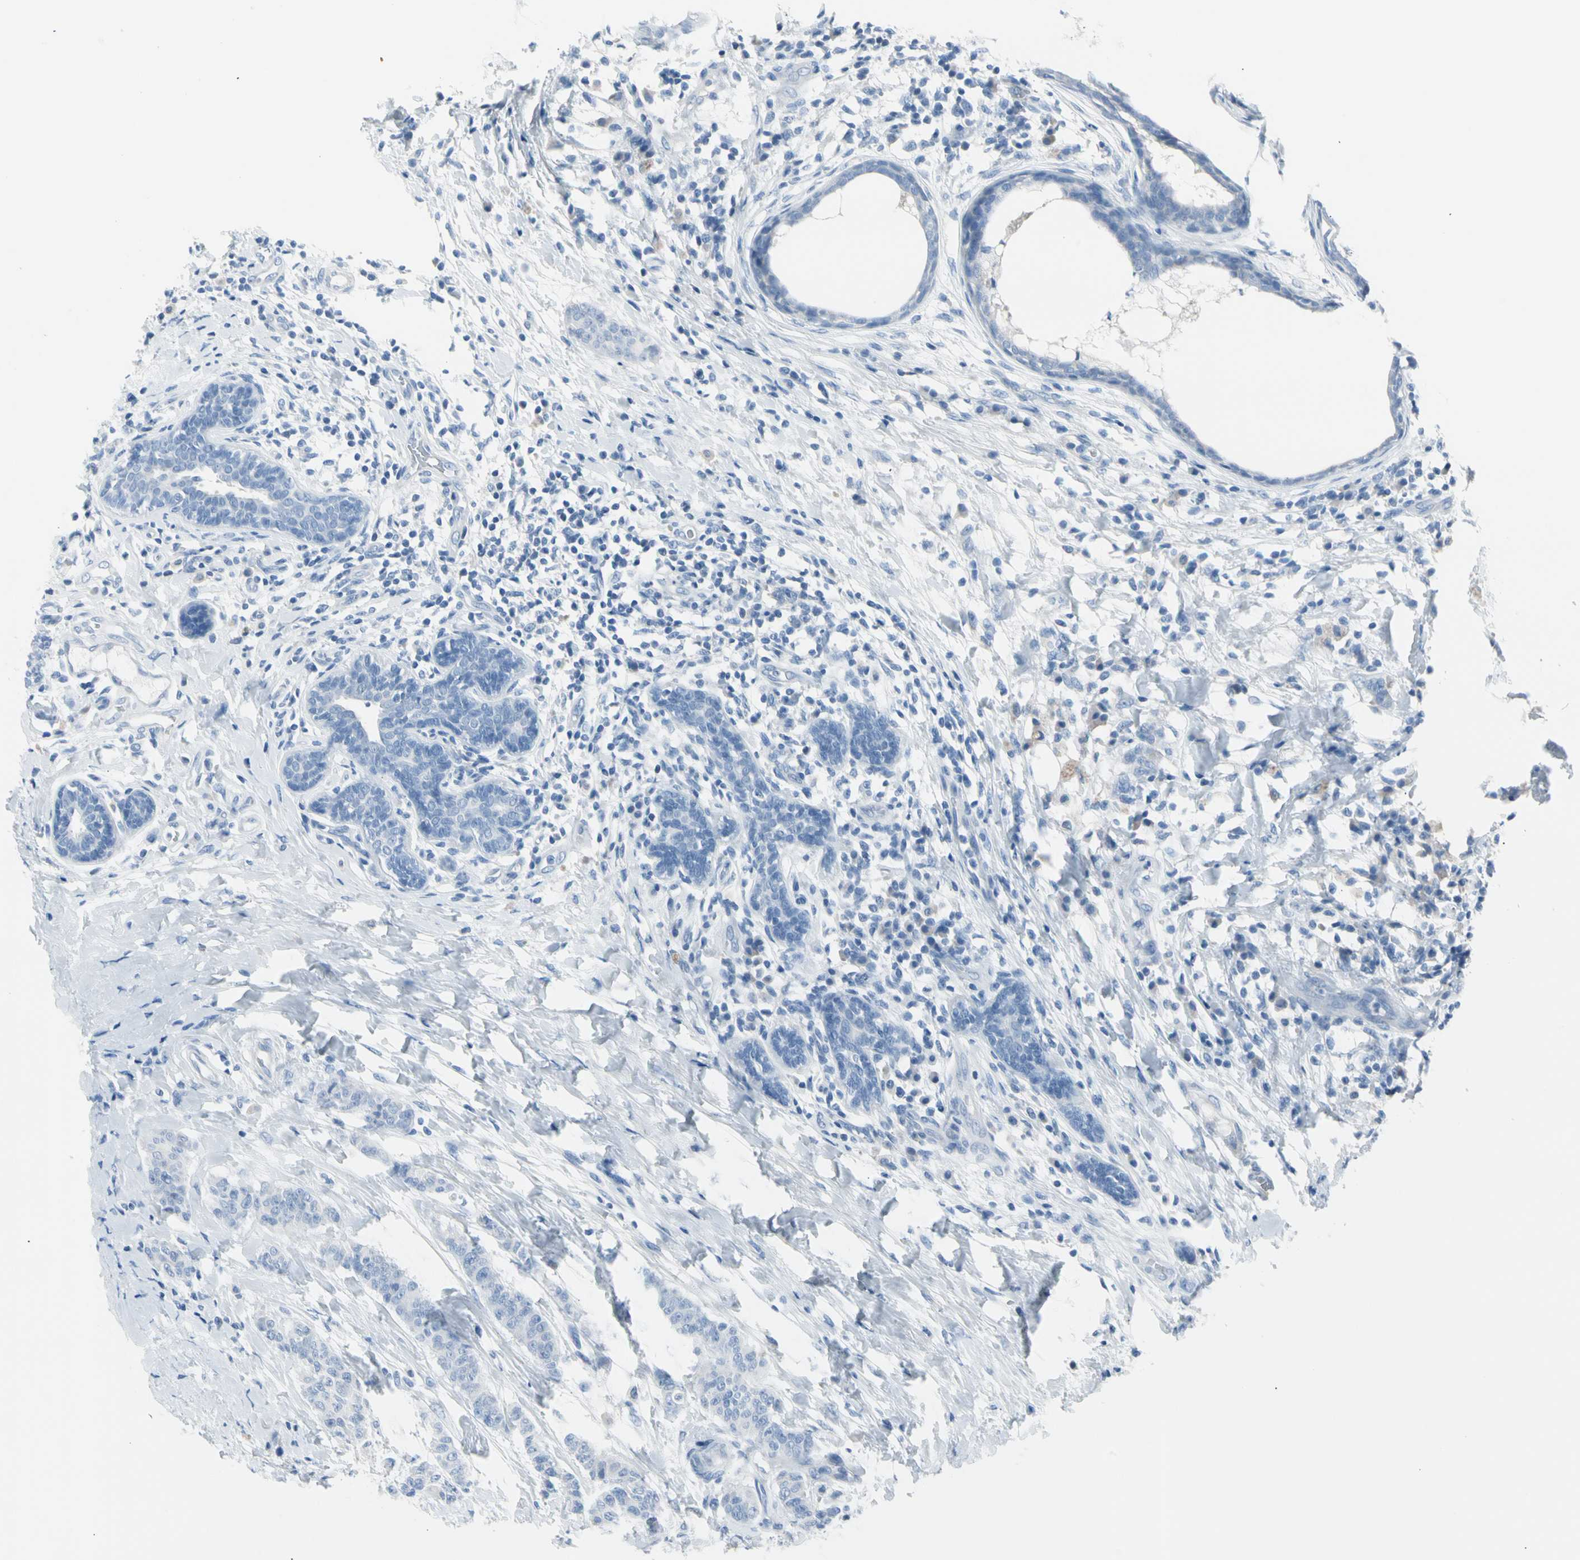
{"staining": {"intensity": "negative", "quantity": "none", "location": "none"}, "tissue": "breast cancer", "cell_type": "Tumor cells", "image_type": "cancer", "snomed": [{"axis": "morphology", "description": "Duct carcinoma"}, {"axis": "topography", "description": "Breast"}], "caption": "Protein analysis of breast cancer (invasive ductal carcinoma) shows no significant positivity in tumor cells.", "gene": "TPO", "patient": {"sex": "female", "age": 40}}